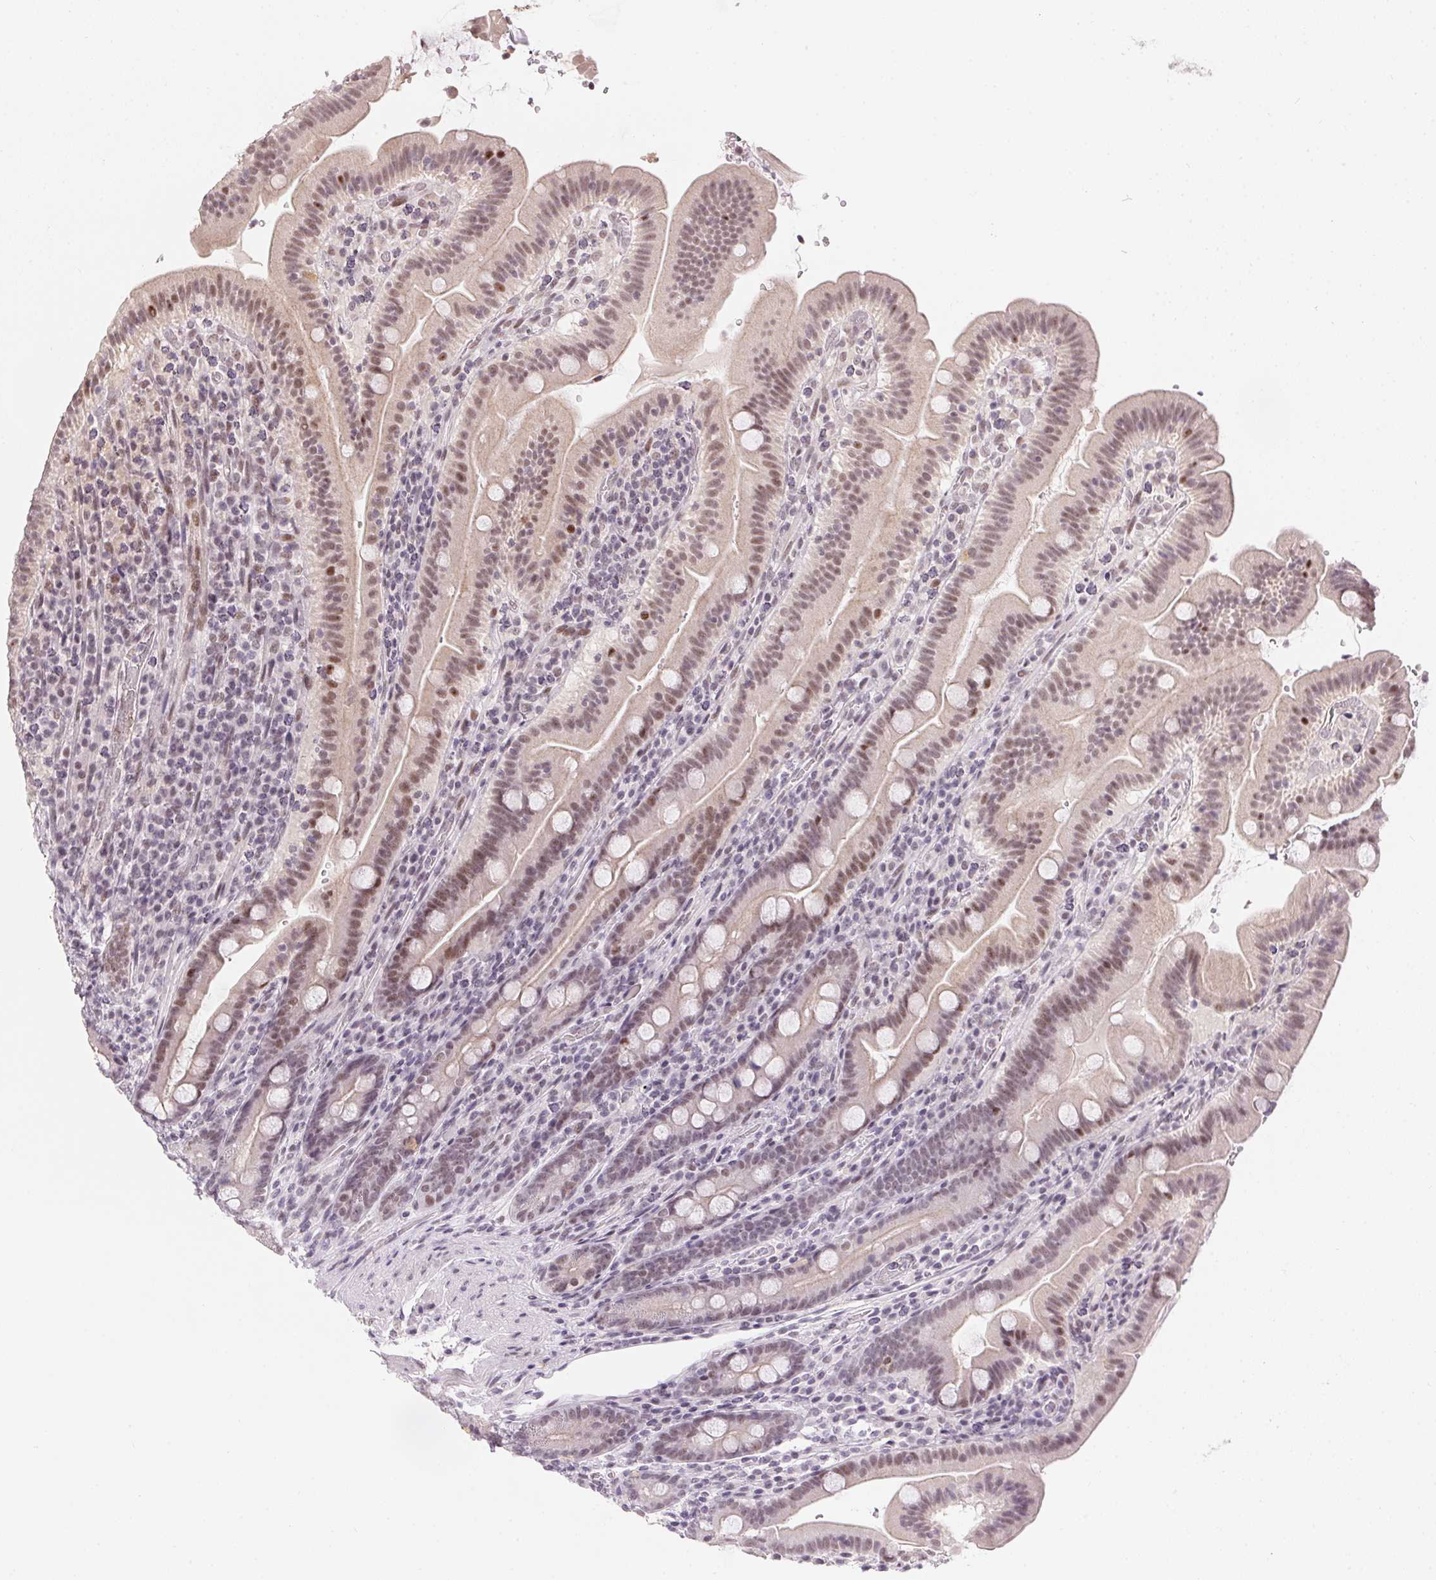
{"staining": {"intensity": "weak", "quantity": "25%-75%", "location": "nuclear"}, "tissue": "small intestine", "cell_type": "Glandular cells", "image_type": "normal", "snomed": [{"axis": "morphology", "description": "Normal tissue, NOS"}, {"axis": "topography", "description": "Small intestine"}], "caption": "IHC (DAB) staining of benign human small intestine displays weak nuclear protein staining in approximately 25%-75% of glandular cells. Nuclei are stained in blue.", "gene": "KDM4D", "patient": {"sex": "male", "age": 26}}